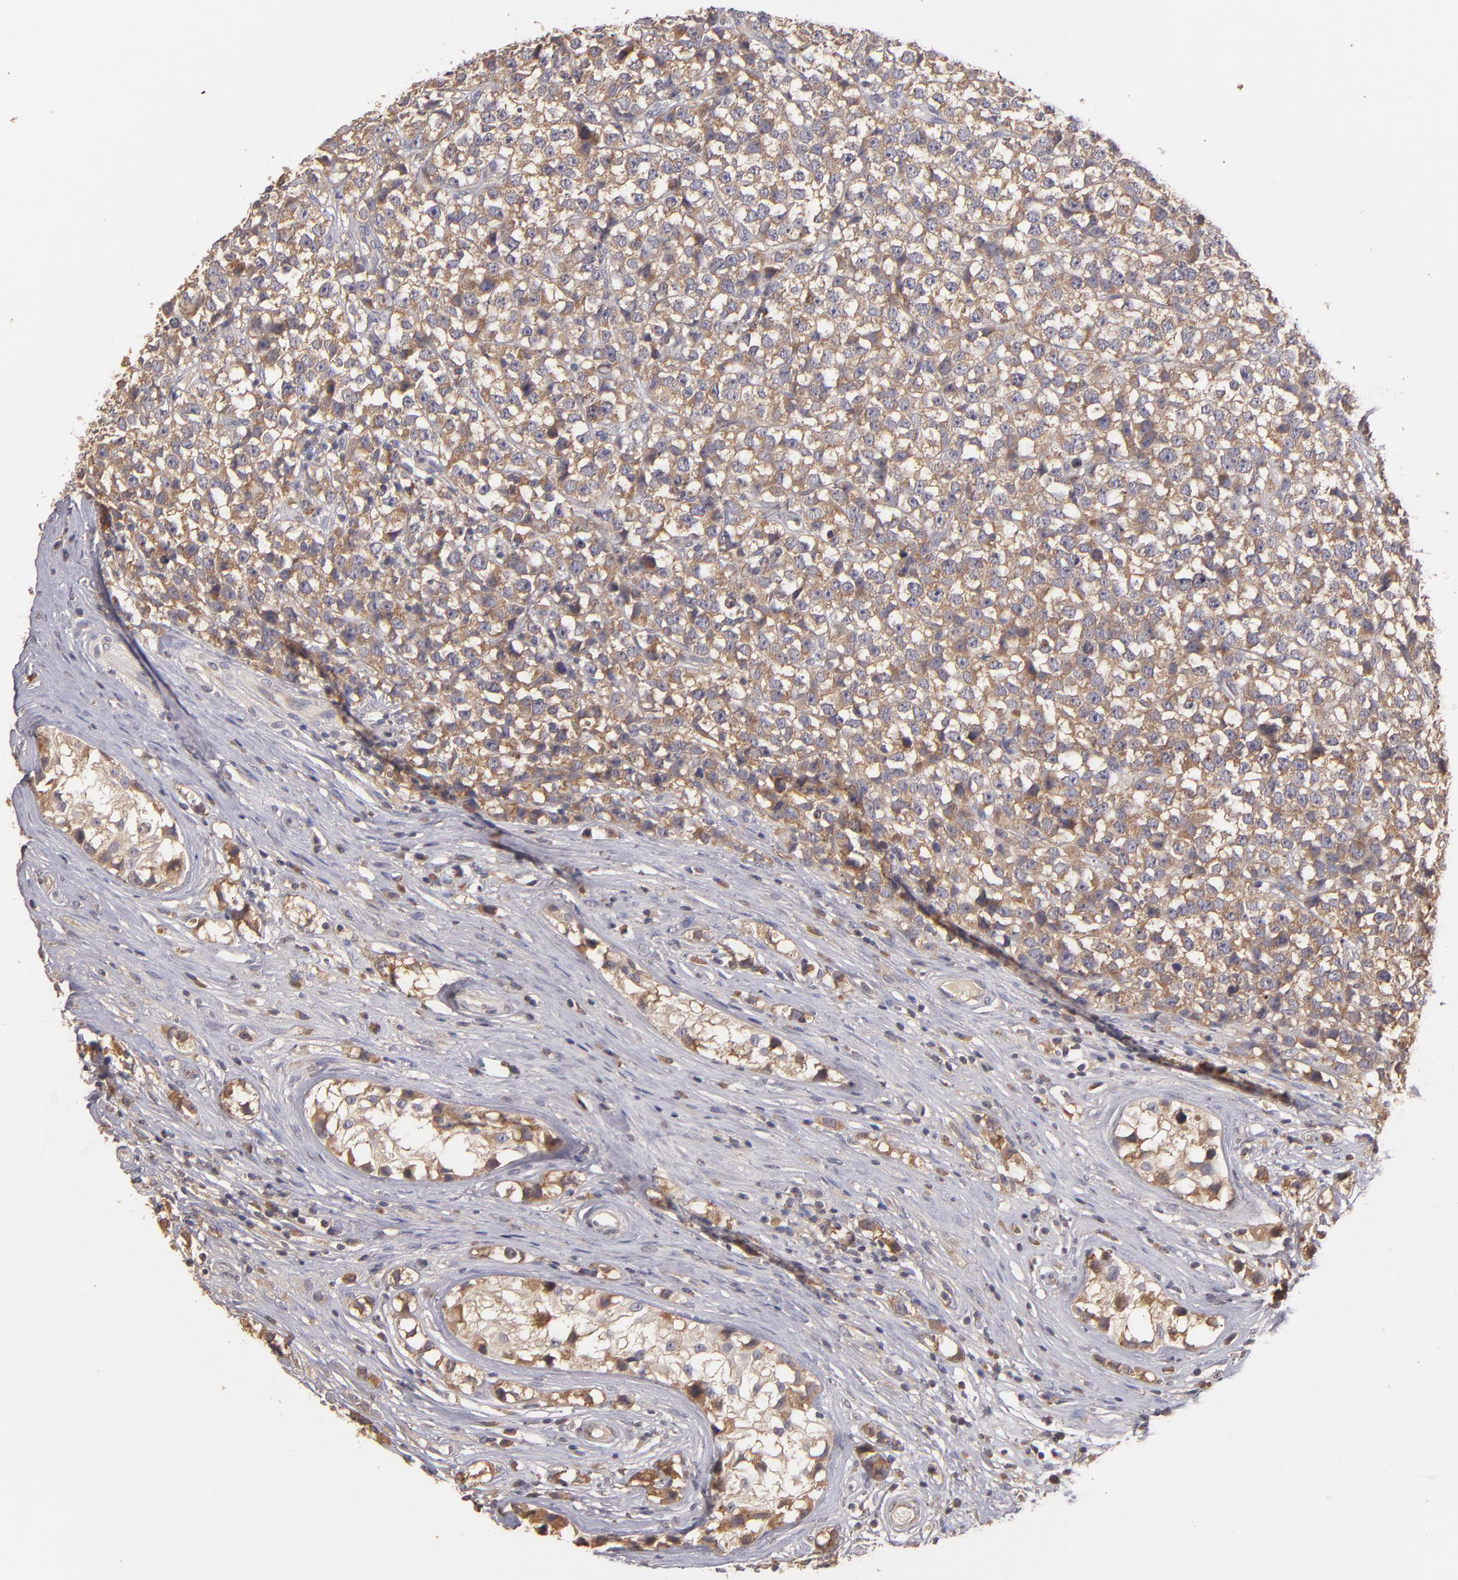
{"staining": {"intensity": "moderate", "quantity": "25%-75%", "location": "cytoplasmic/membranous"}, "tissue": "testis cancer", "cell_type": "Tumor cells", "image_type": "cancer", "snomed": [{"axis": "morphology", "description": "Seminoma, NOS"}, {"axis": "topography", "description": "Testis"}], "caption": "An image of human testis seminoma stained for a protein reveals moderate cytoplasmic/membranous brown staining in tumor cells.", "gene": "UPF3B", "patient": {"sex": "male", "age": 25}}